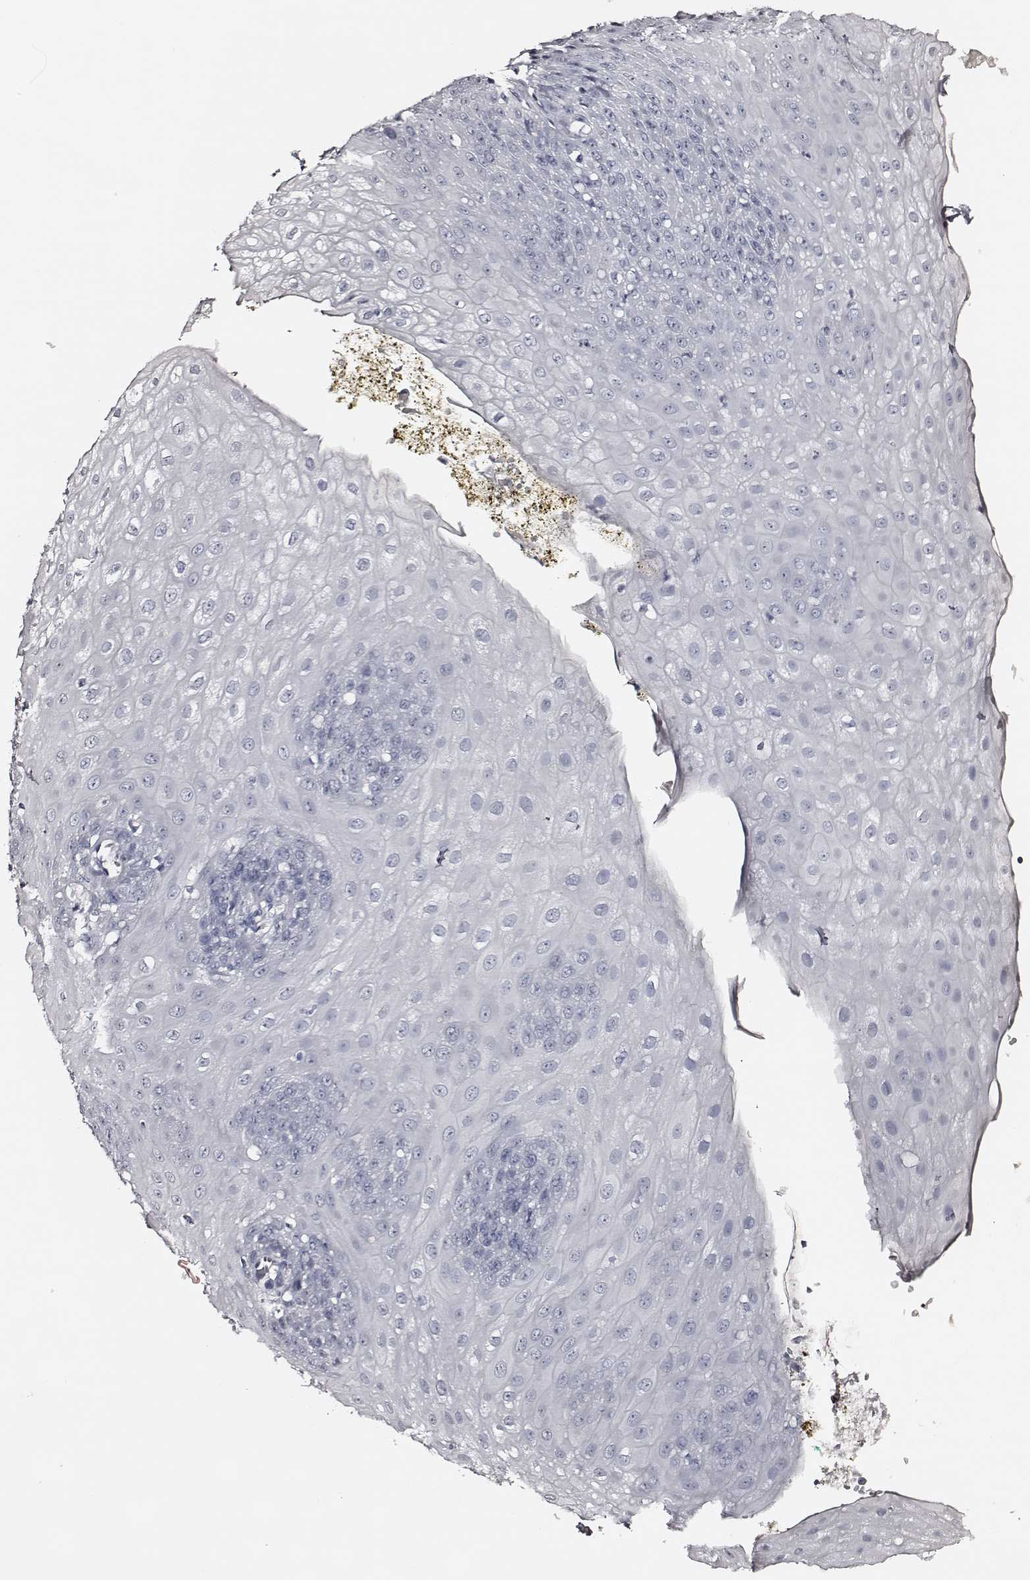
{"staining": {"intensity": "negative", "quantity": "none", "location": "none"}, "tissue": "esophagus", "cell_type": "Squamous epithelial cells", "image_type": "normal", "snomed": [{"axis": "morphology", "description": "Normal tissue, NOS"}, {"axis": "topography", "description": "Esophagus"}], "caption": "This is a micrograph of IHC staining of benign esophagus, which shows no expression in squamous epithelial cells. The staining was performed using DAB (3,3'-diaminobenzidine) to visualize the protein expression in brown, while the nuclei were stained in blue with hematoxylin (Magnification: 20x).", "gene": "DPEP1", "patient": {"sex": "male", "age": 71}}